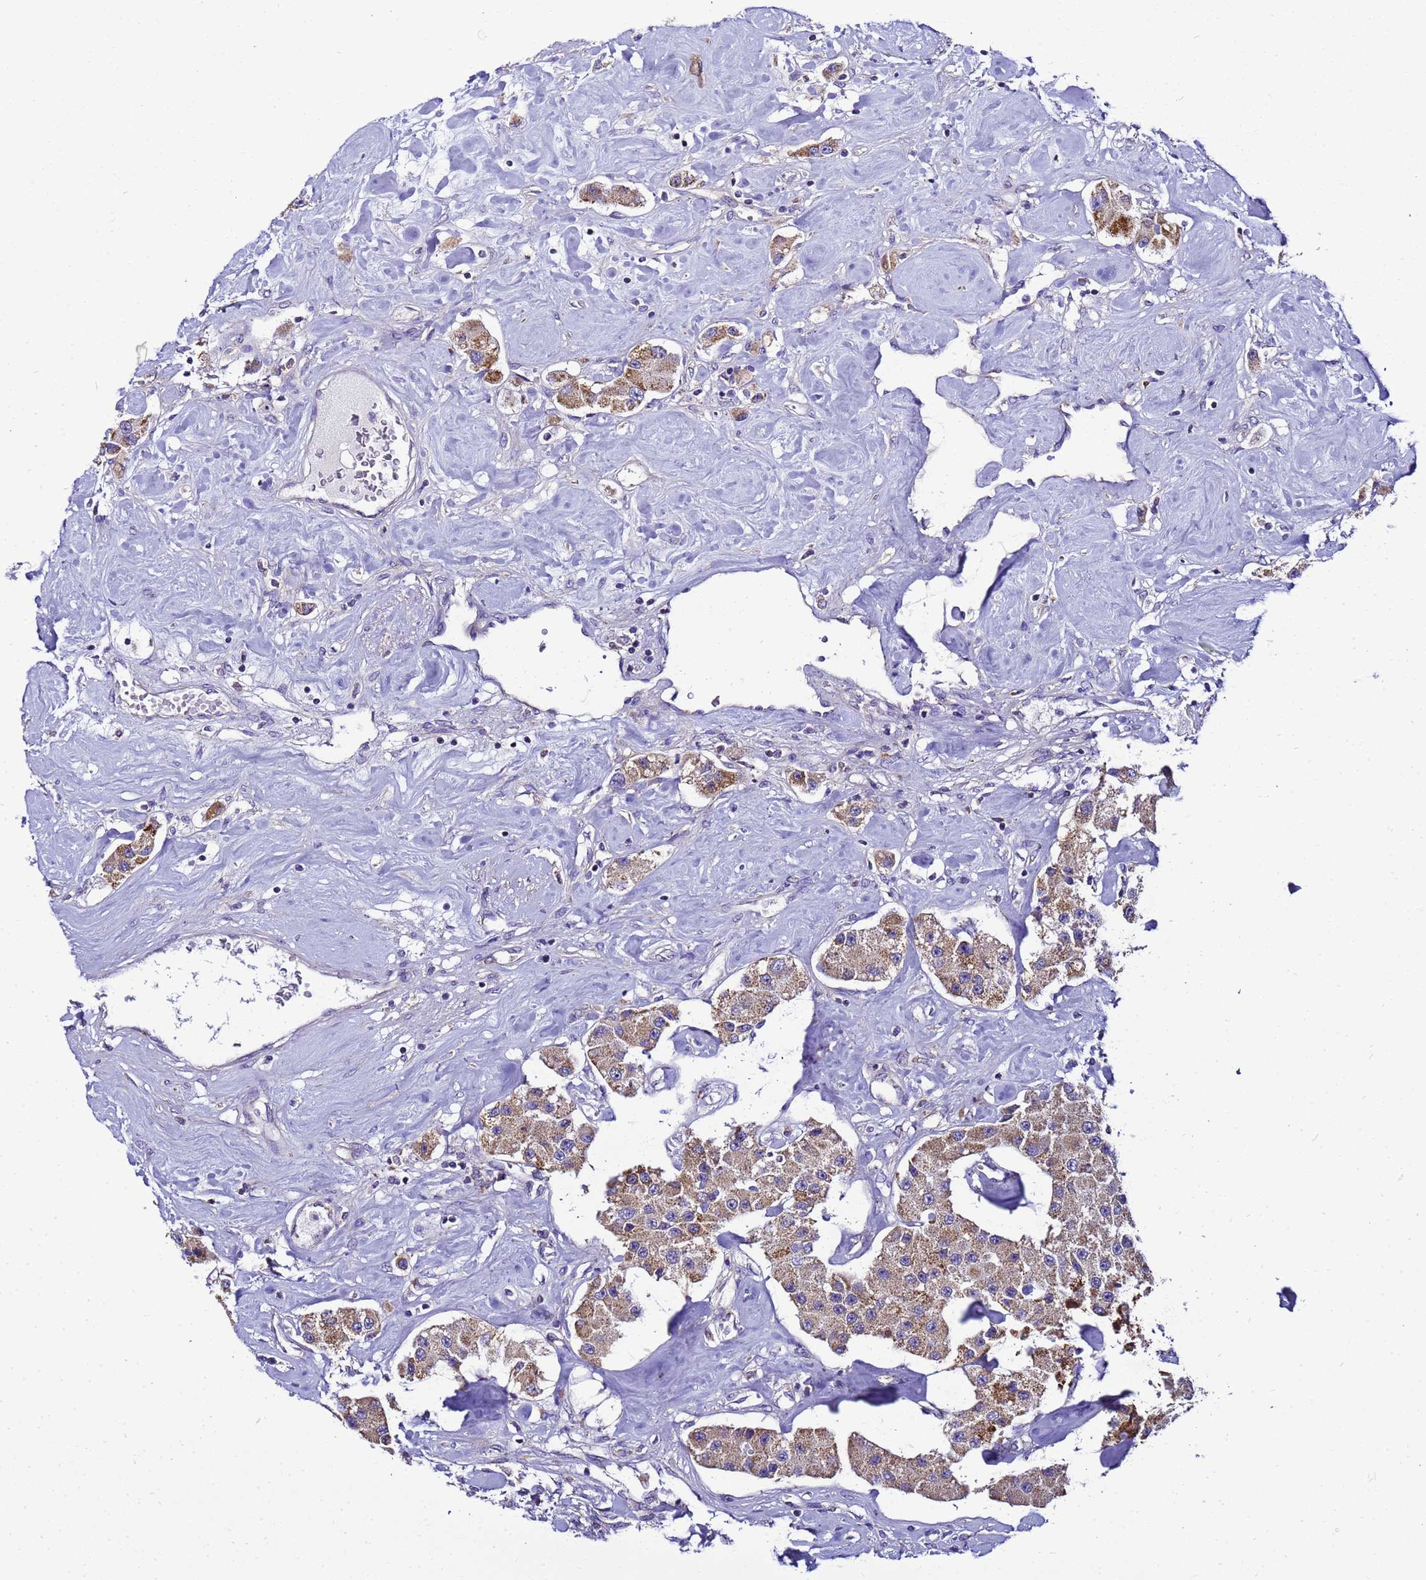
{"staining": {"intensity": "moderate", "quantity": ">75%", "location": "cytoplasmic/membranous"}, "tissue": "carcinoid", "cell_type": "Tumor cells", "image_type": "cancer", "snomed": [{"axis": "morphology", "description": "Carcinoid, malignant, NOS"}, {"axis": "topography", "description": "Pancreas"}], "caption": "The immunohistochemical stain shows moderate cytoplasmic/membranous expression in tumor cells of carcinoid tissue.", "gene": "HIGD2A", "patient": {"sex": "male", "age": 41}}